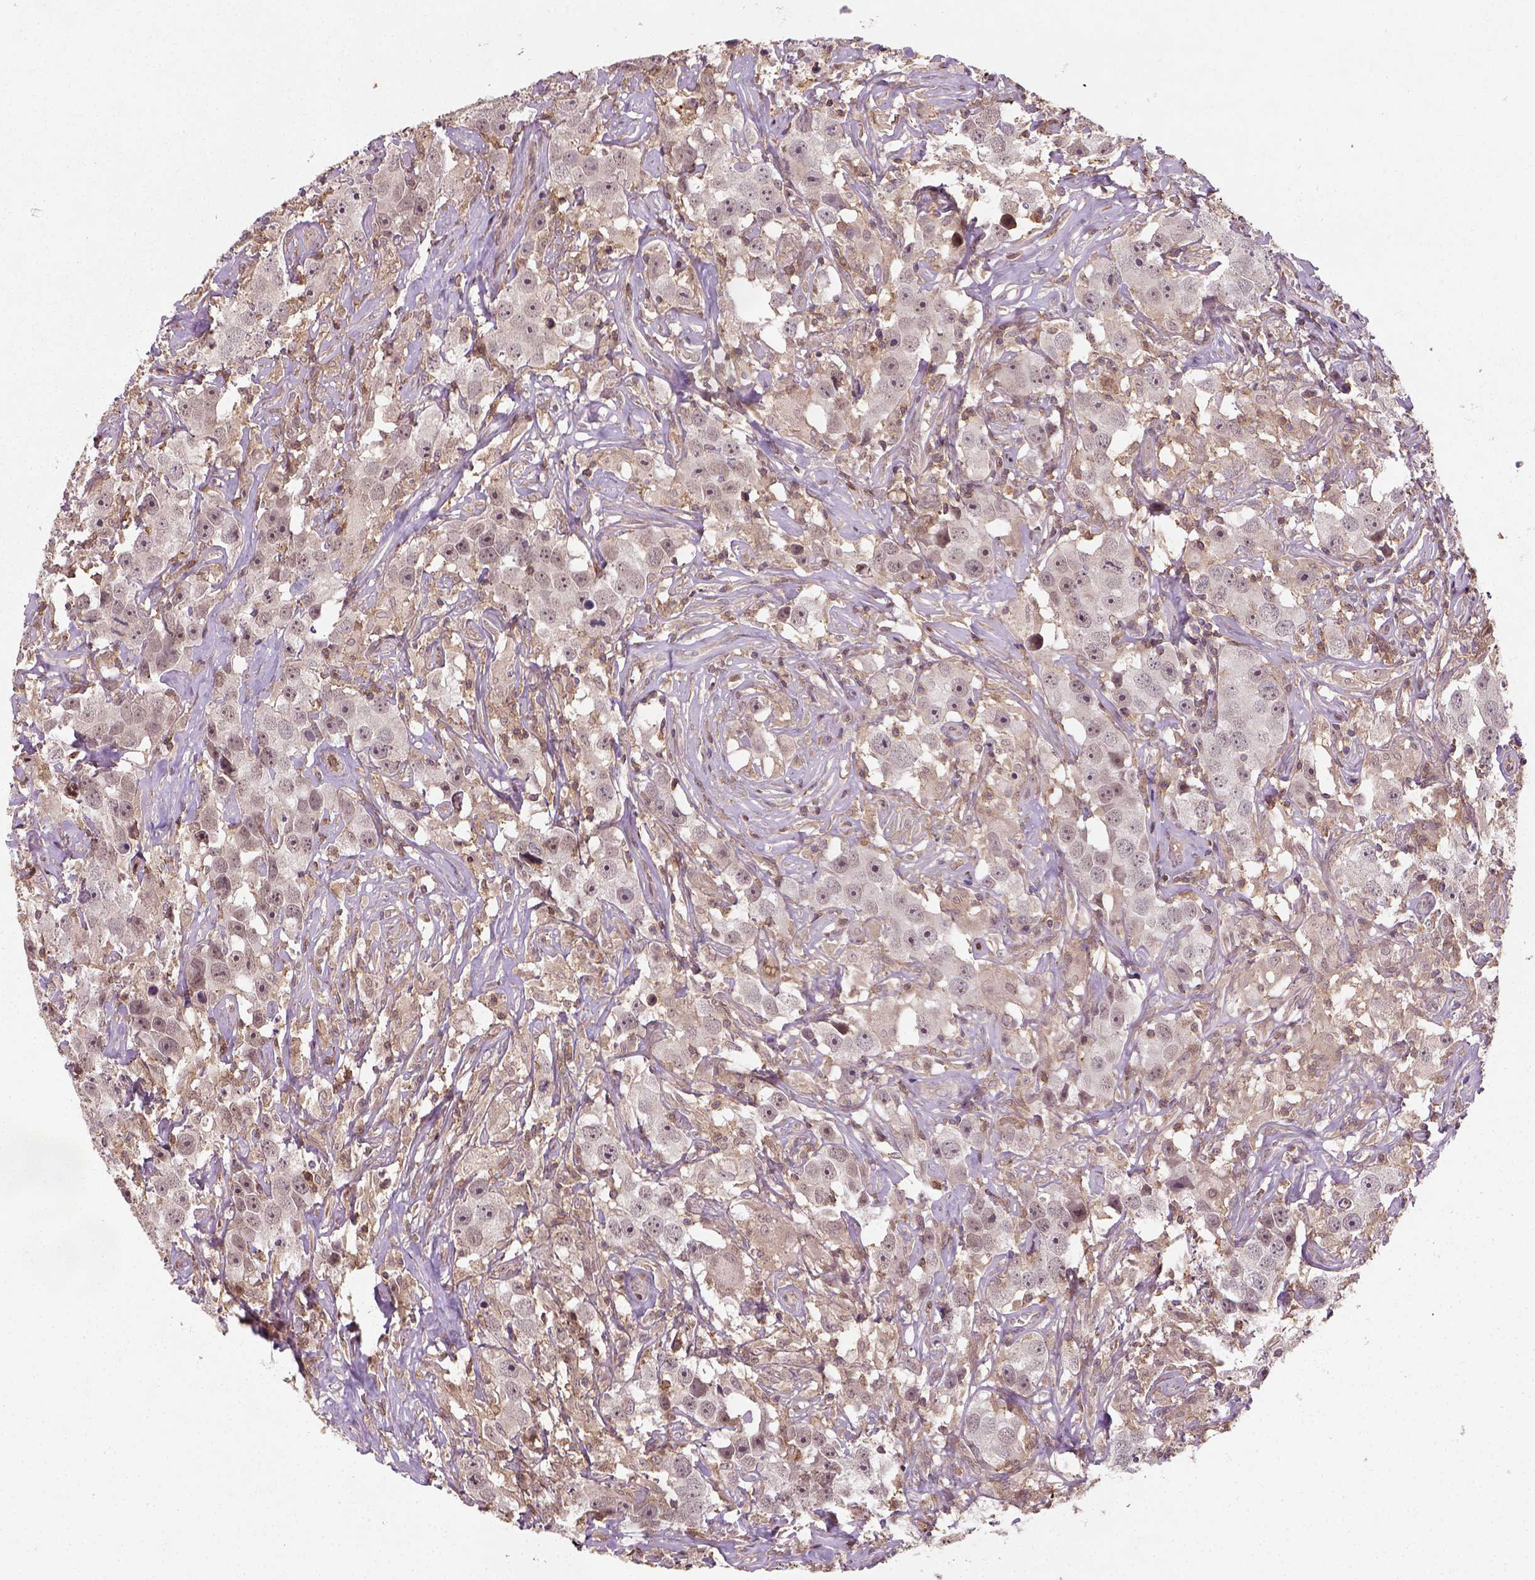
{"staining": {"intensity": "weak", "quantity": "25%-75%", "location": "cytoplasmic/membranous"}, "tissue": "testis cancer", "cell_type": "Tumor cells", "image_type": "cancer", "snomed": [{"axis": "morphology", "description": "Seminoma, NOS"}, {"axis": "topography", "description": "Testis"}], "caption": "IHC (DAB (3,3'-diaminobenzidine)) staining of human testis cancer demonstrates weak cytoplasmic/membranous protein positivity in approximately 25%-75% of tumor cells.", "gene": "CAMKK1", "patient": {"sex": "male", "age": 49}}